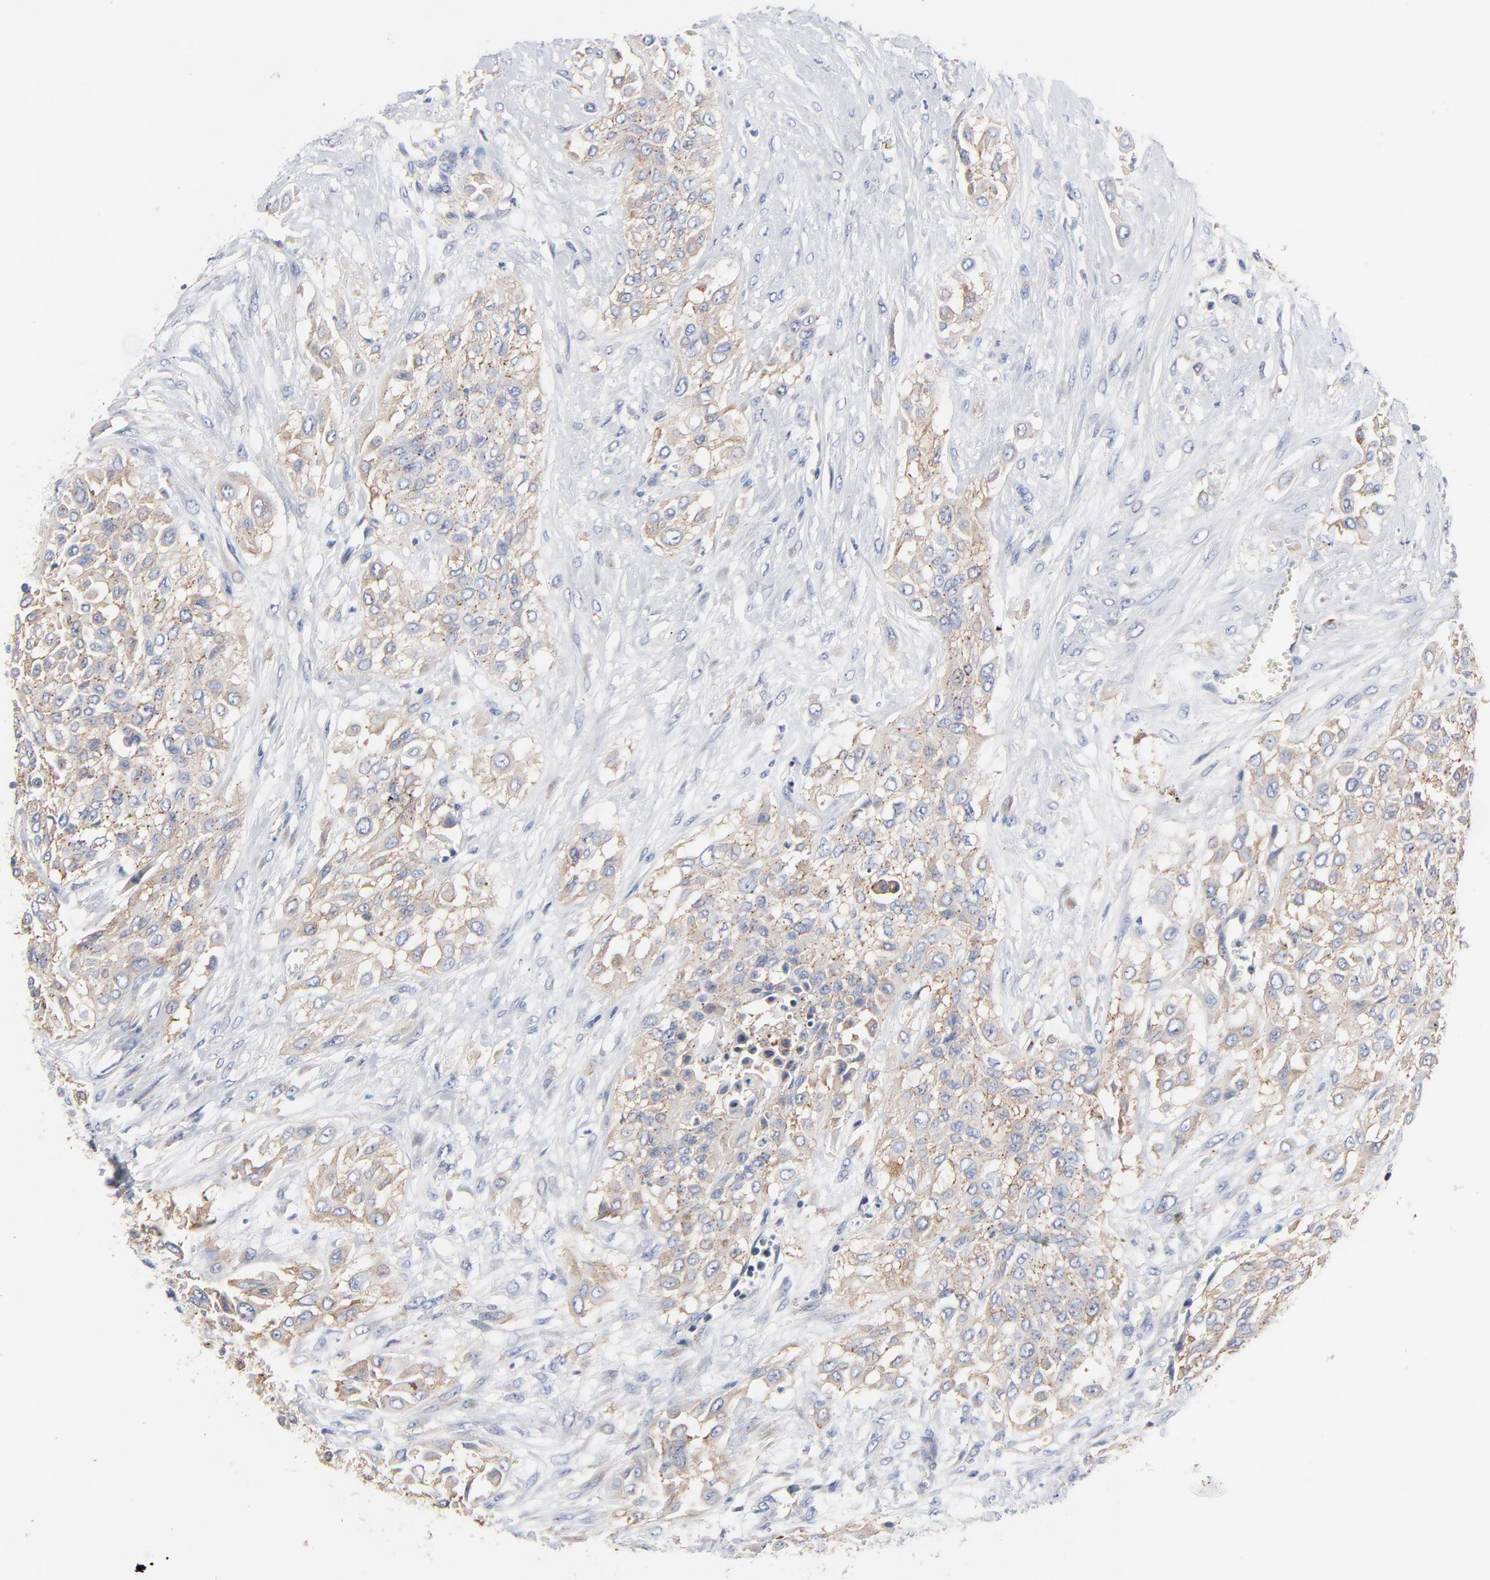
{"staining": {"intensity": "weak", "quantity": ">75%", "location": "cytoplasmic/membranous"}, "tissue": "urothelial cancer", "cell_type": "Tumor cells", "image_type": "cancer", "snomed": [{"axis": "morphology", "description": "Urothelial carcinoma, High grade"}, {"axis": "topography", "description": "Urinary bladder"}], "caption": "Urothelial carcinoma (high-grade) was stained to show a protein in brown. There is low levels of weak cytoplasmic/membranous staining in approximately >75% of tumor cells.", "gene": "CD2AP", "patient": {"sex": "male", "age": 57}}